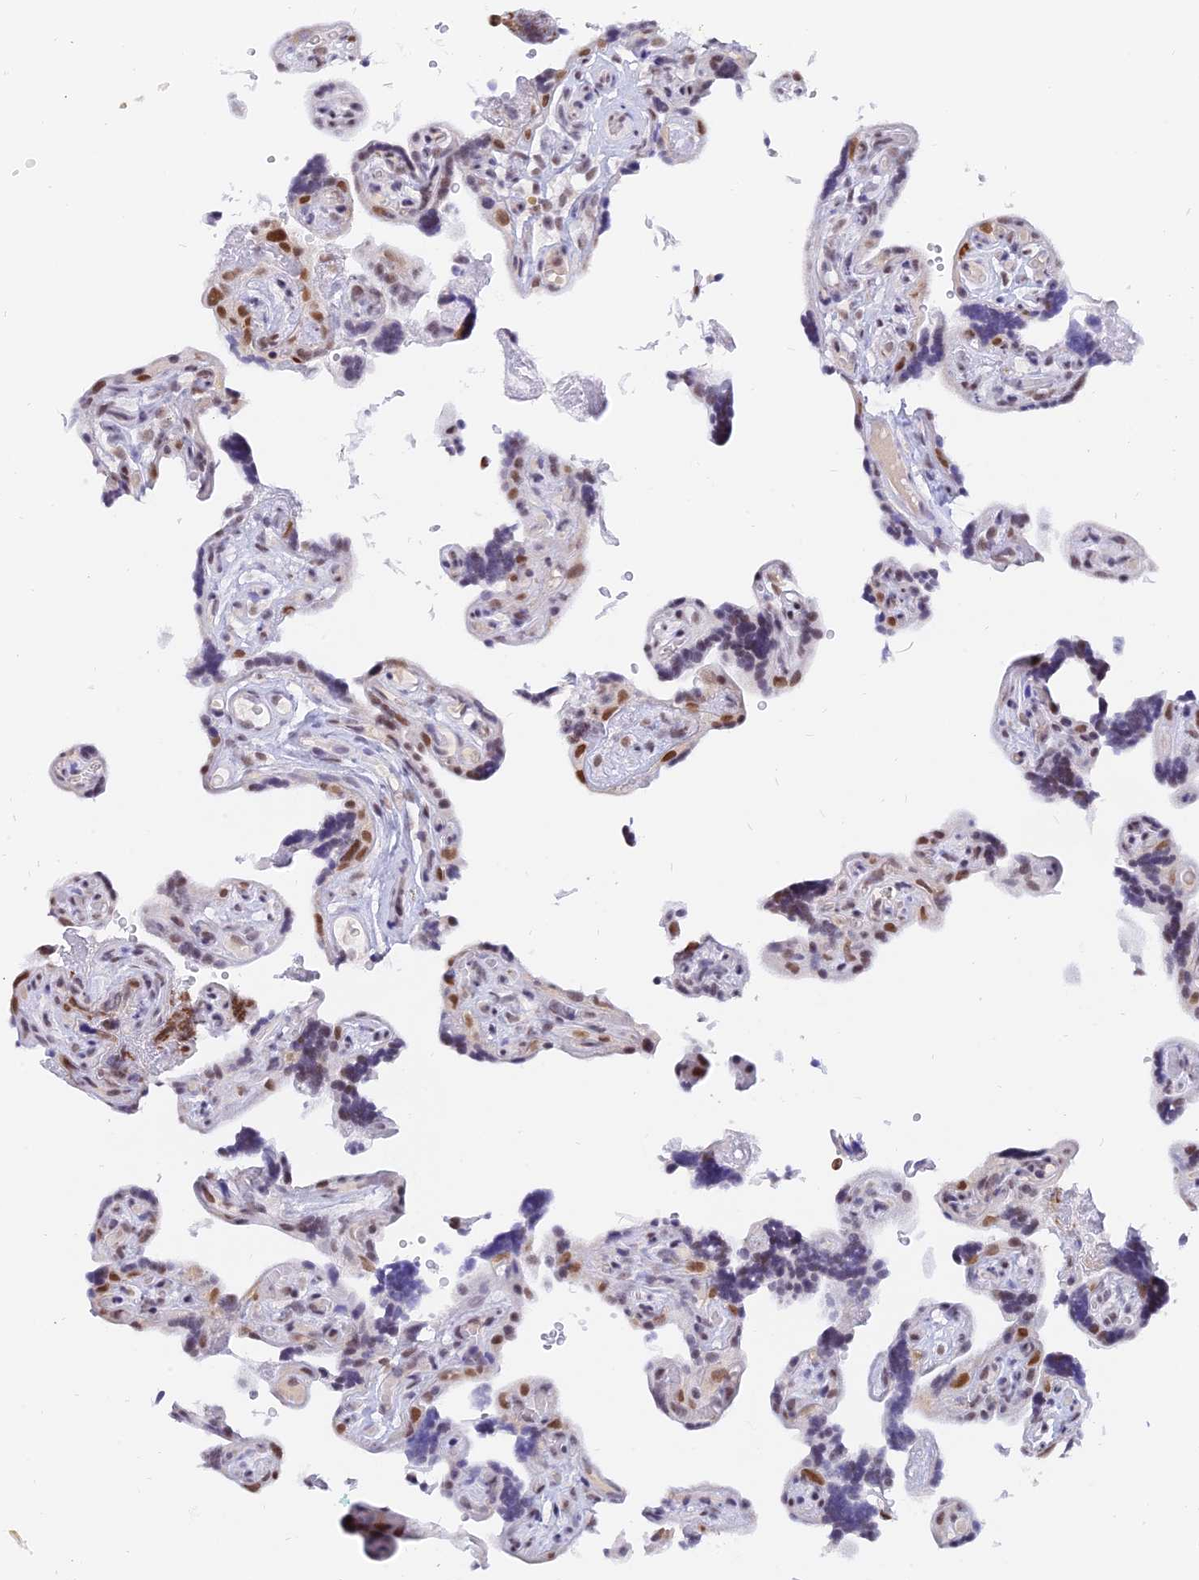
{"staining": {"intensity": "moderate", "quantity": ">75%", "location": "nuclear"}, "tissue": "placenta", "cell_type": "Decidual cells", "image_type": "normal", "snomed": [{"axis": "morphology", "description": "Normal tissue, NOS"}, {"axis": "topography", "description": "Placenta"}], "caption": "A medium amount of moderate nuclear positivity is seen in about >75% of decidual cells in unremarkable placenta. (brown staining indicates protein expression, while blue staining denotes nuclei).", "gene": "DPY30", "patient": {"sex": "female", "age": 30}}